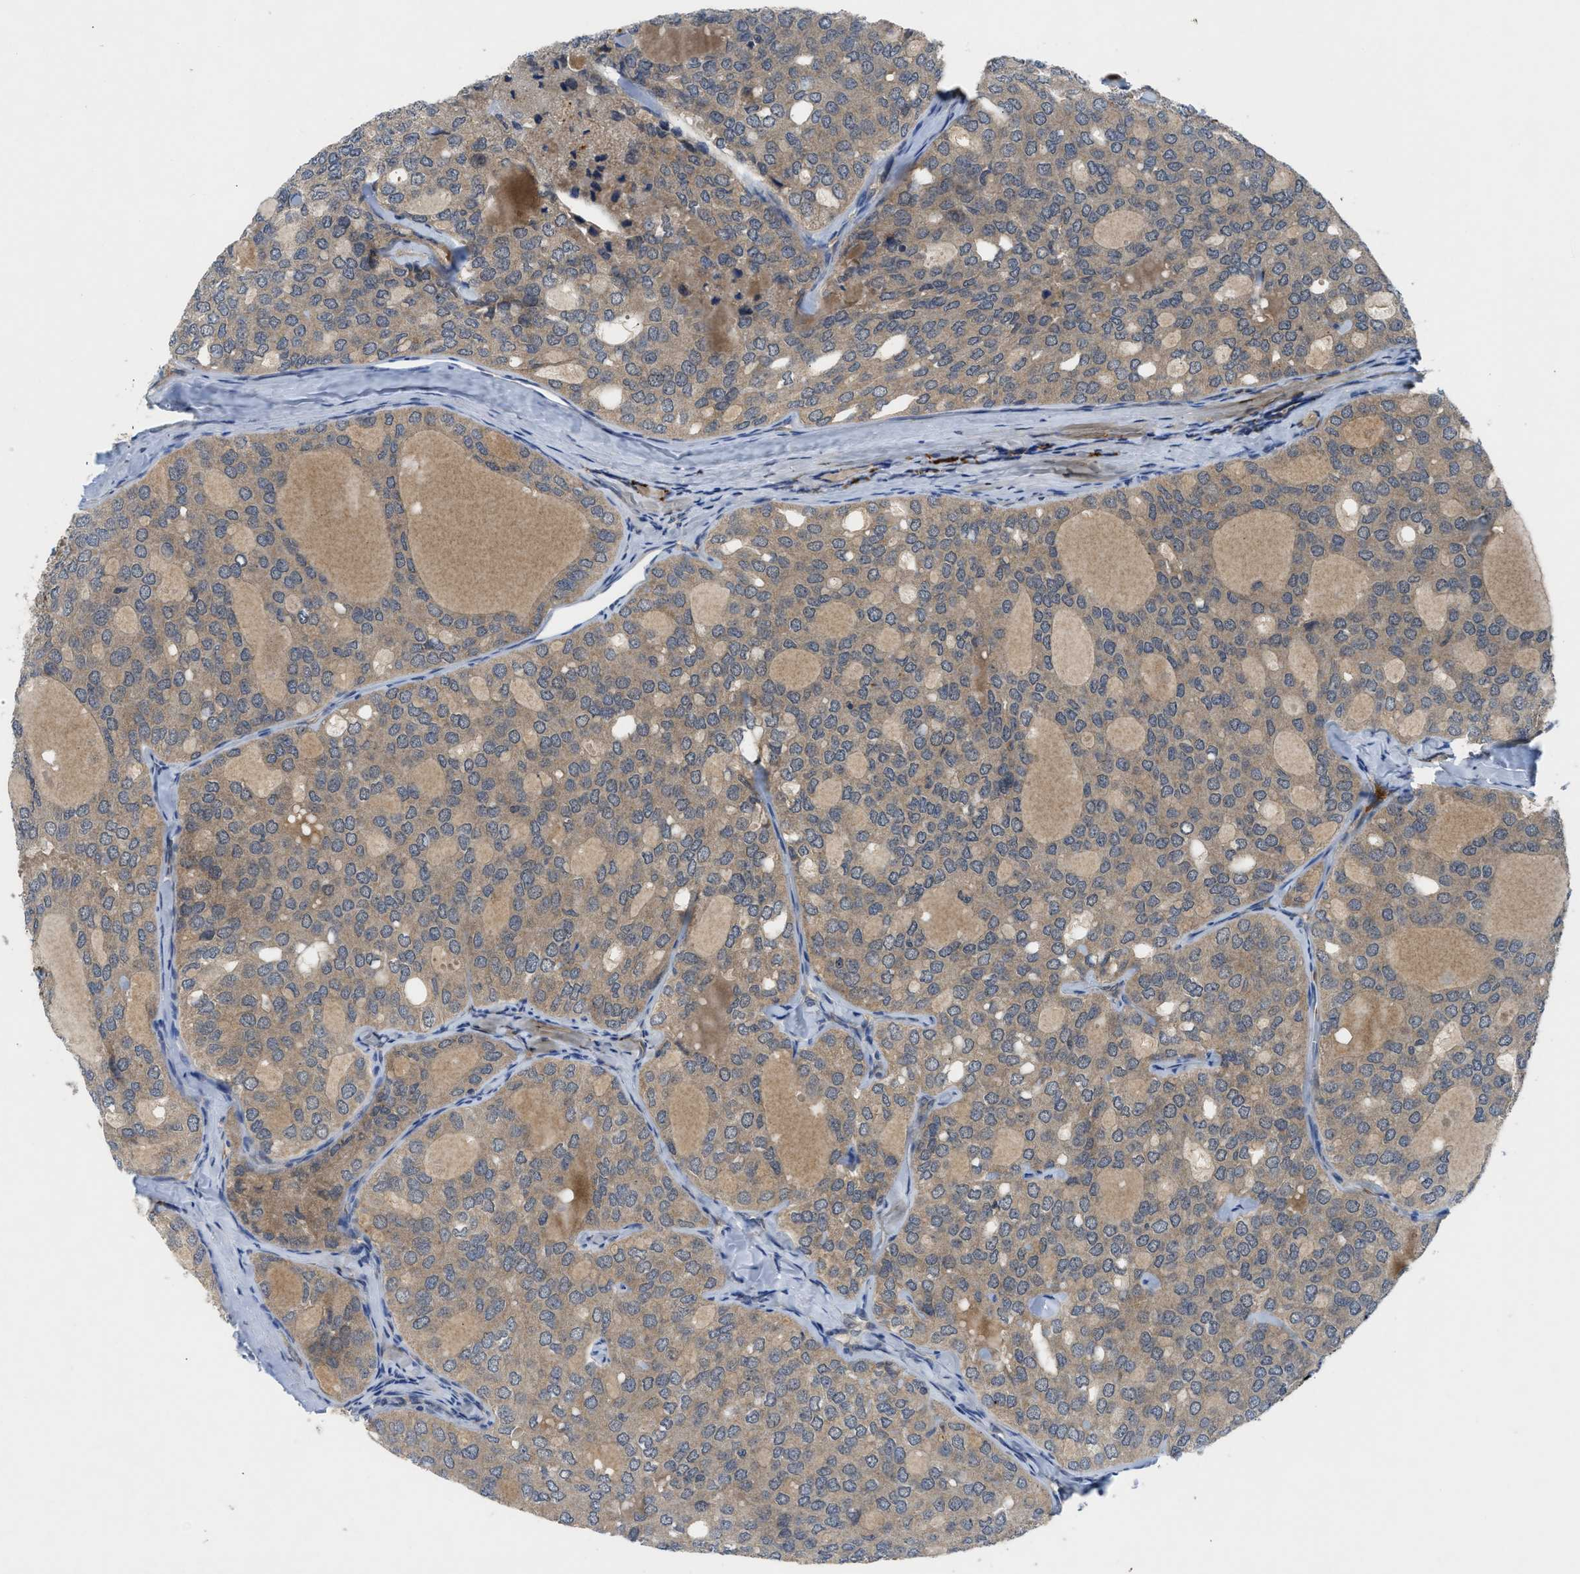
{"staining": {"intensity": "moderate", "quantity": ">75%", "location": "cytoplasmic/membranous"}, "tissue": "thyroid cancer", "cell_type": "Tumor cells", "image_type": "cancer", "snomed": [{"axis": "morphology", "description": "Follicular adenoma carcinoma, NOS"}, {"axis": "topography", "description": "Thyroid gland"}], "caption": "A medium amount of moderate cytoplasmic/membranous staining is present in about >75% of tumor cells in thyroid cancer (follicular adenoma carcinoma) tissue.", "gene": "PDE7A", "patient": {"sex": "male", "age": 75}}